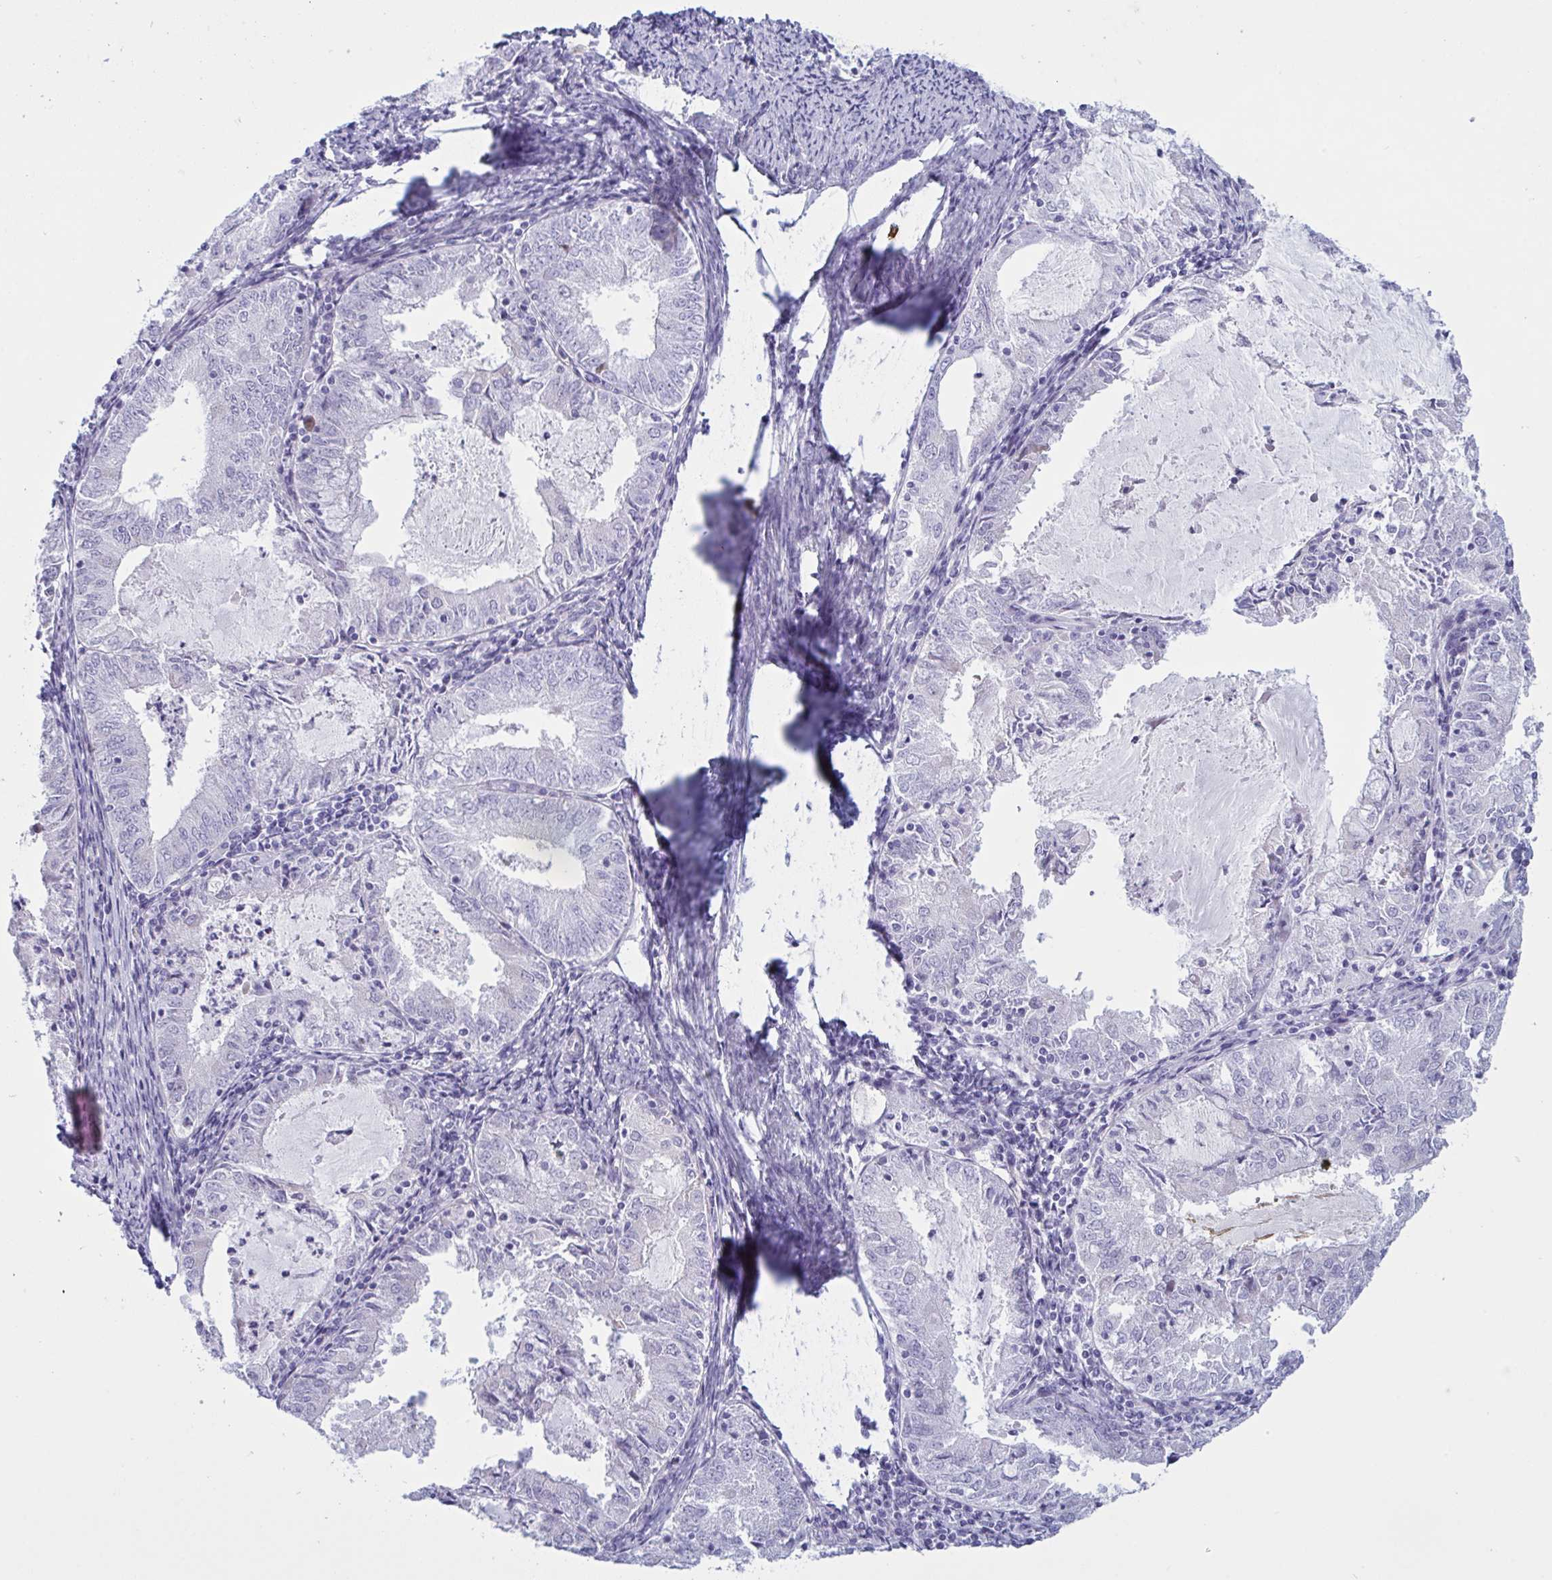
{"staining": {"intensity": "negative", "quantity": "none", "location": "none"}, "tissue": "endometrial cancer", "cell_type": "Tumor cells", "image_type": "cancer", "snomed": [{"axis": "morphology", "description": "Adenocarcinoma, NOS"}, {"axis": "topography", "description": "Endometrium"}], "caption": "Histopathology image shows no protein positivity in tumor cells of endometrial cancer tissue. The staining was performed using DAB (3,3'-diaminobenzidine) to visualize the protein expression in brown, while the nuclei were stained in blue with hematoxylin (Magnification: 20x).", "gene": "ZNF684", "patient": {"sex": "female", "age": 57}}